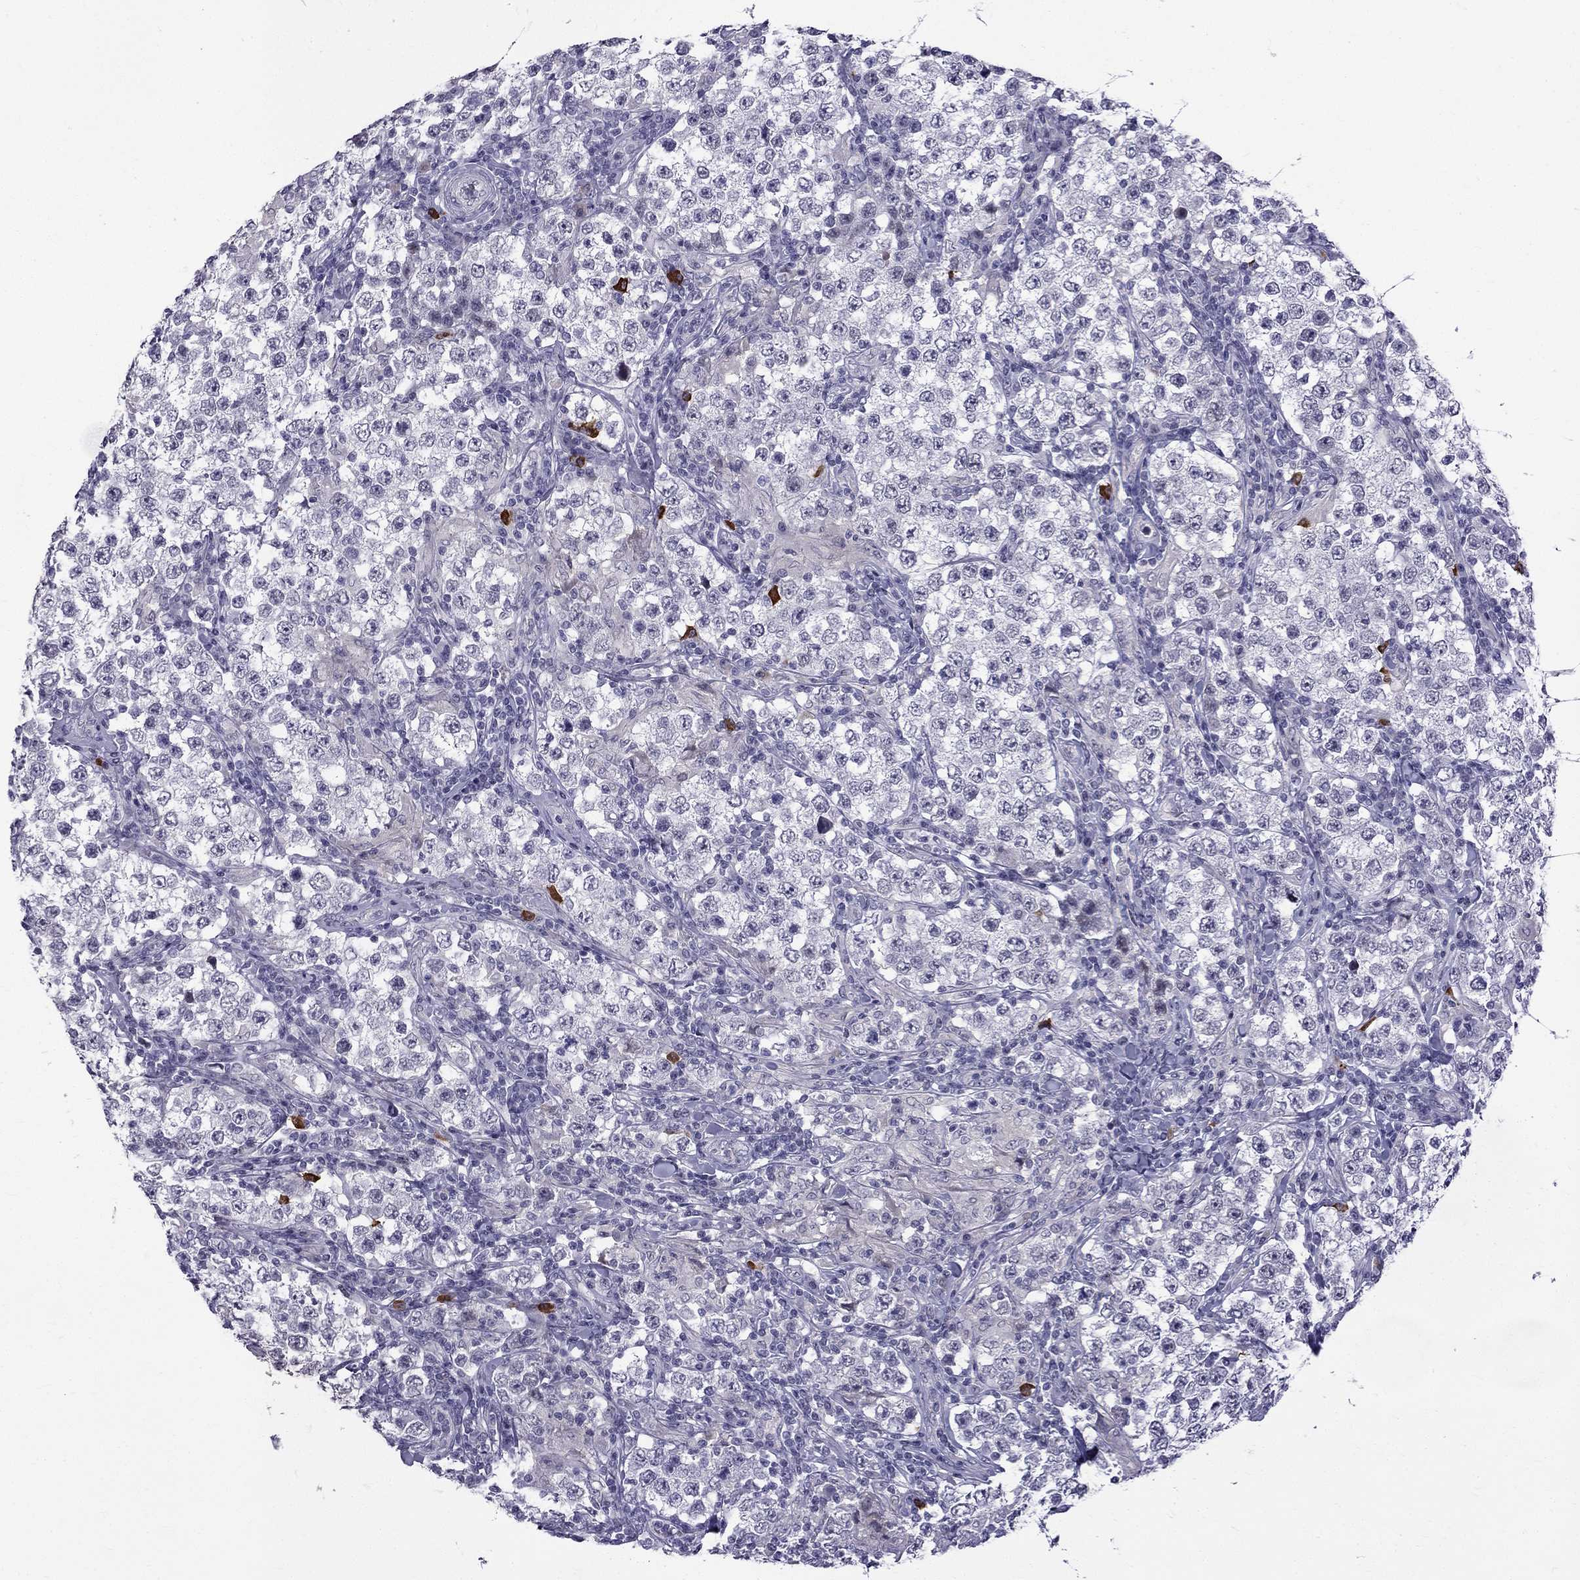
{"staining": {"intensity": "negative", "quantity": "none", "location": "none"}, "tissue": "testis cancer", "cell_type": "Tumor cells", "image_type": "cancer", "snomed": [{"axis": "morphology", "description": "Seminoma, NOS"}, {"axis": "morphology", "description": "Carcinoma, Embryonal, NOS"}, {"axis": "topography", "description": "Testis"}], "caption": "IHC micrograph of testis seminoma stained for a protein (brown), which displays no staining in tumor cells. (IHC, brightfield microscopy, high magnification).", "gene": "RTL9", "patient": {"sex": "male", "age": 41}}